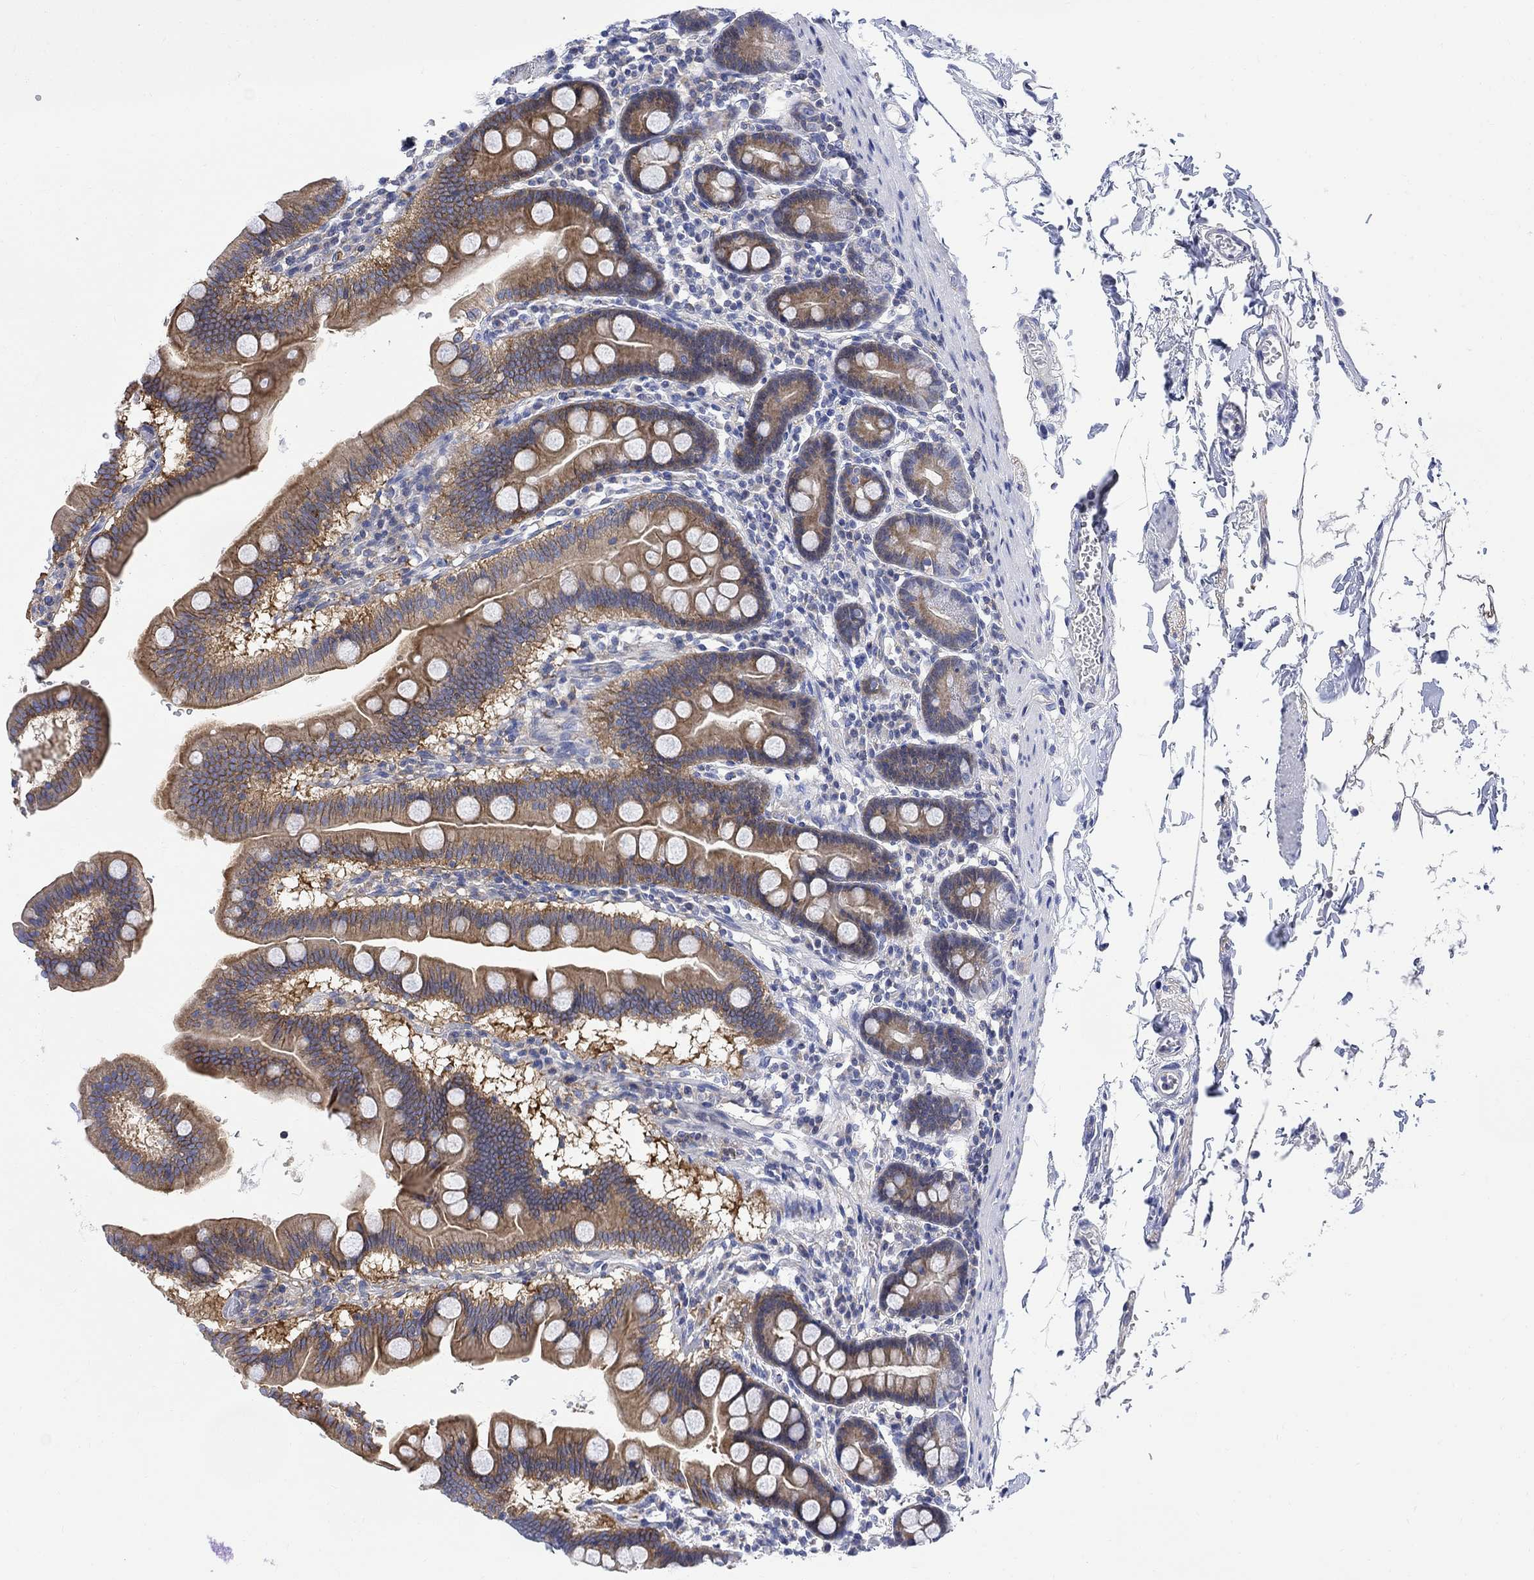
{"staining": {"intensity": "strong", "quantity": "25%-75%", "location": "cytoplasmic/membranous"}, "tissue": "duodenum", "cell_type": "Glandular cells", "image_type": "normal", "snomed": [{"axis": "morphology", "description": "Normal tissue, NOS"}, {"axis": "topography", "description": "Duodenum"}], "caption": "The image demonstrates immunohistochemical staining of normal duodenum. There is strong cytoplasmic/membranous positivity is identified in approximately 25%-75% of glandular cells. Immunohistochemistry (ihc) stains the protein in brown and the nuclei are stained blue.", "gene": "ARSK", "patient": {"sex": "male", "age": 59}}